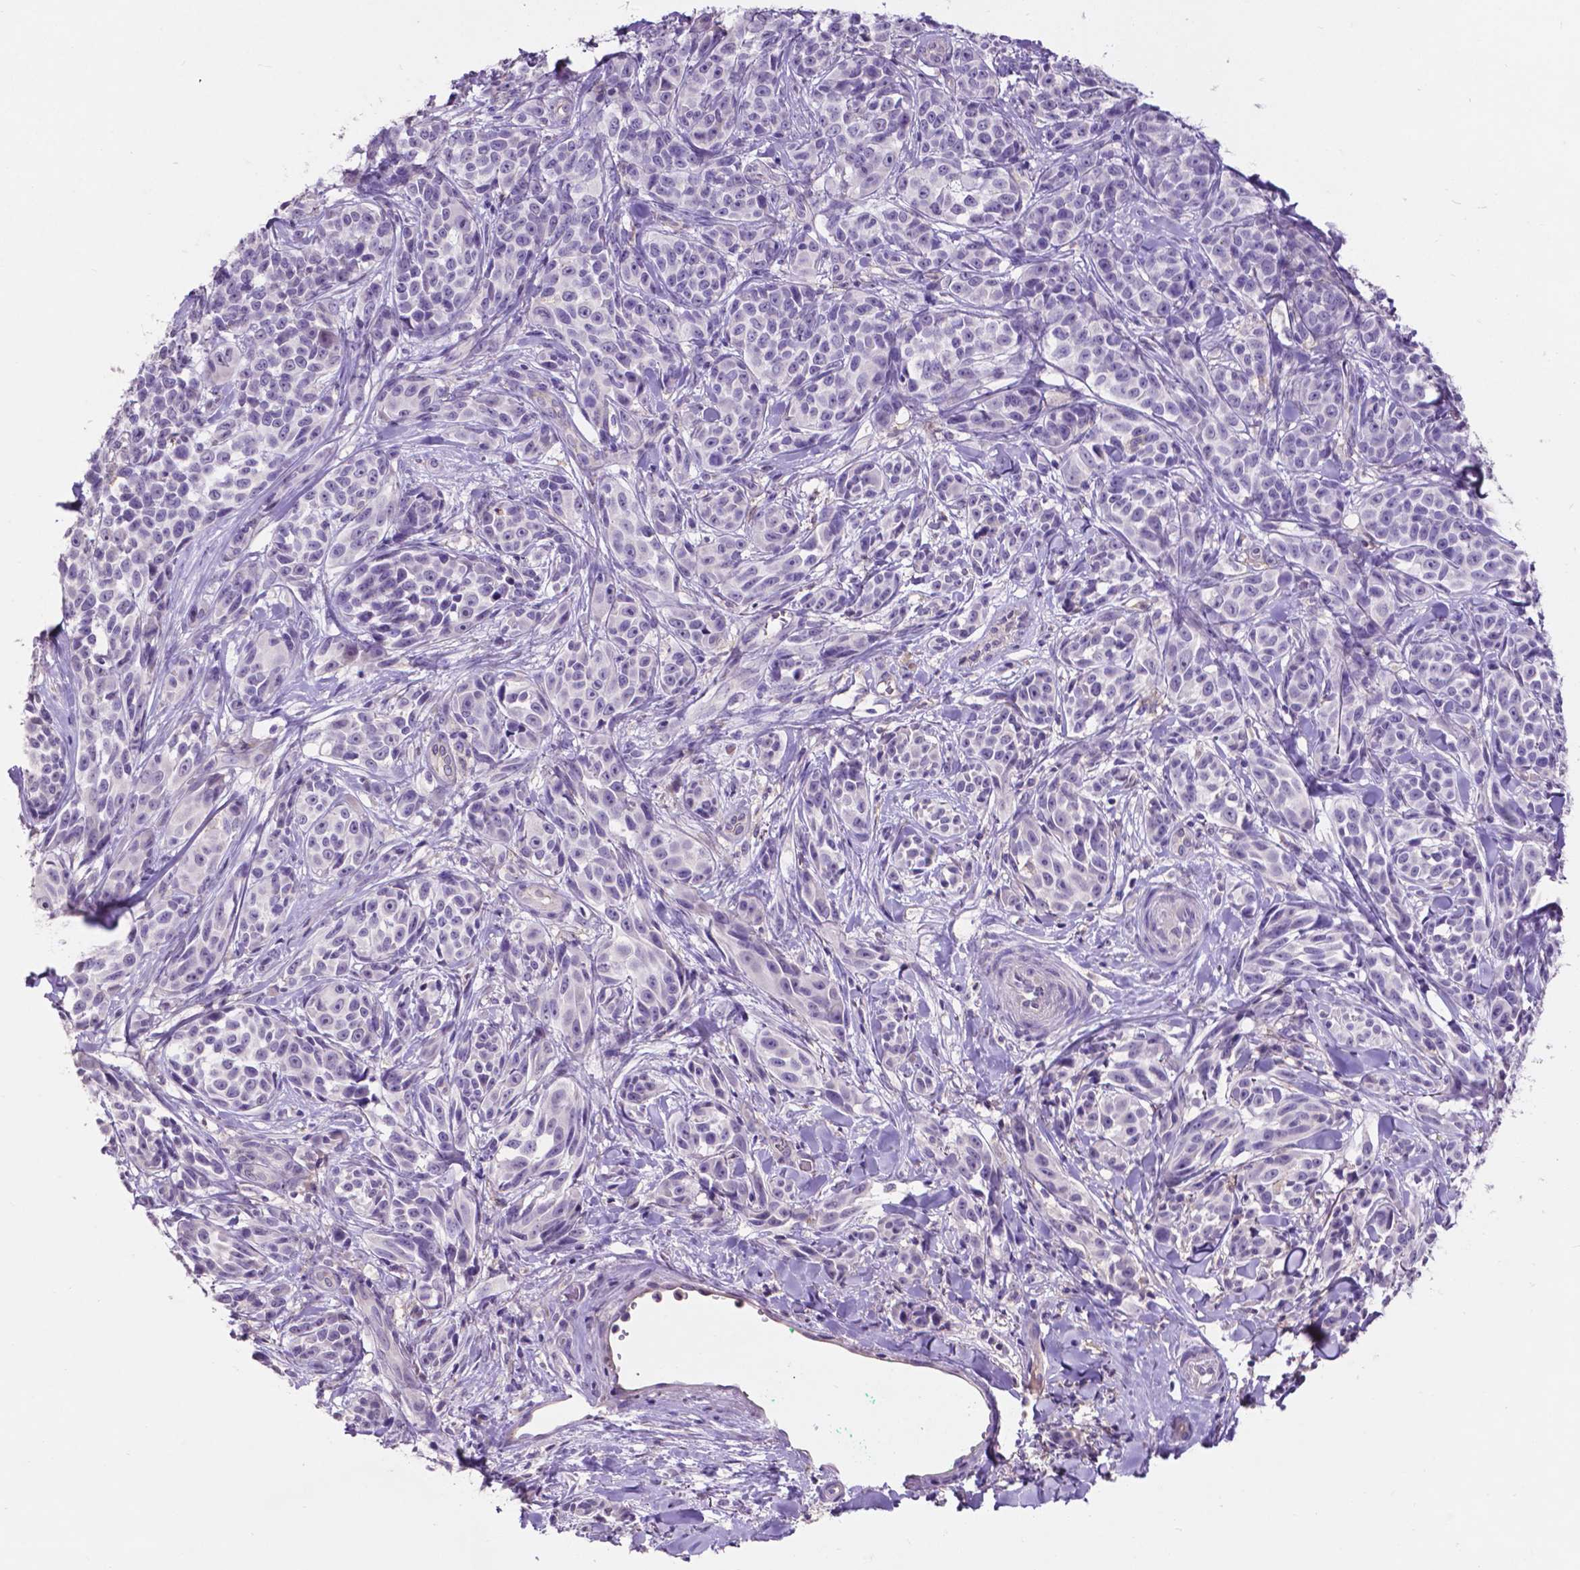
{"staining": {"intensity": "negative", "quantity": "none", "location": "none"}, "tissue": "melanoma", "cell_type": "Tumor cells", "image_type": "cancer", "snomed": [{"axis": "morphology", "description": "Malignant melanoma, NOS"}, {"axis": "topography", "description": "Skin"}], "caption": "Tumor cells are negative for protein expression in human malignant melanoma.", "gene": "PLSCR1", "patient": {"sex": "female", "age": 88}}